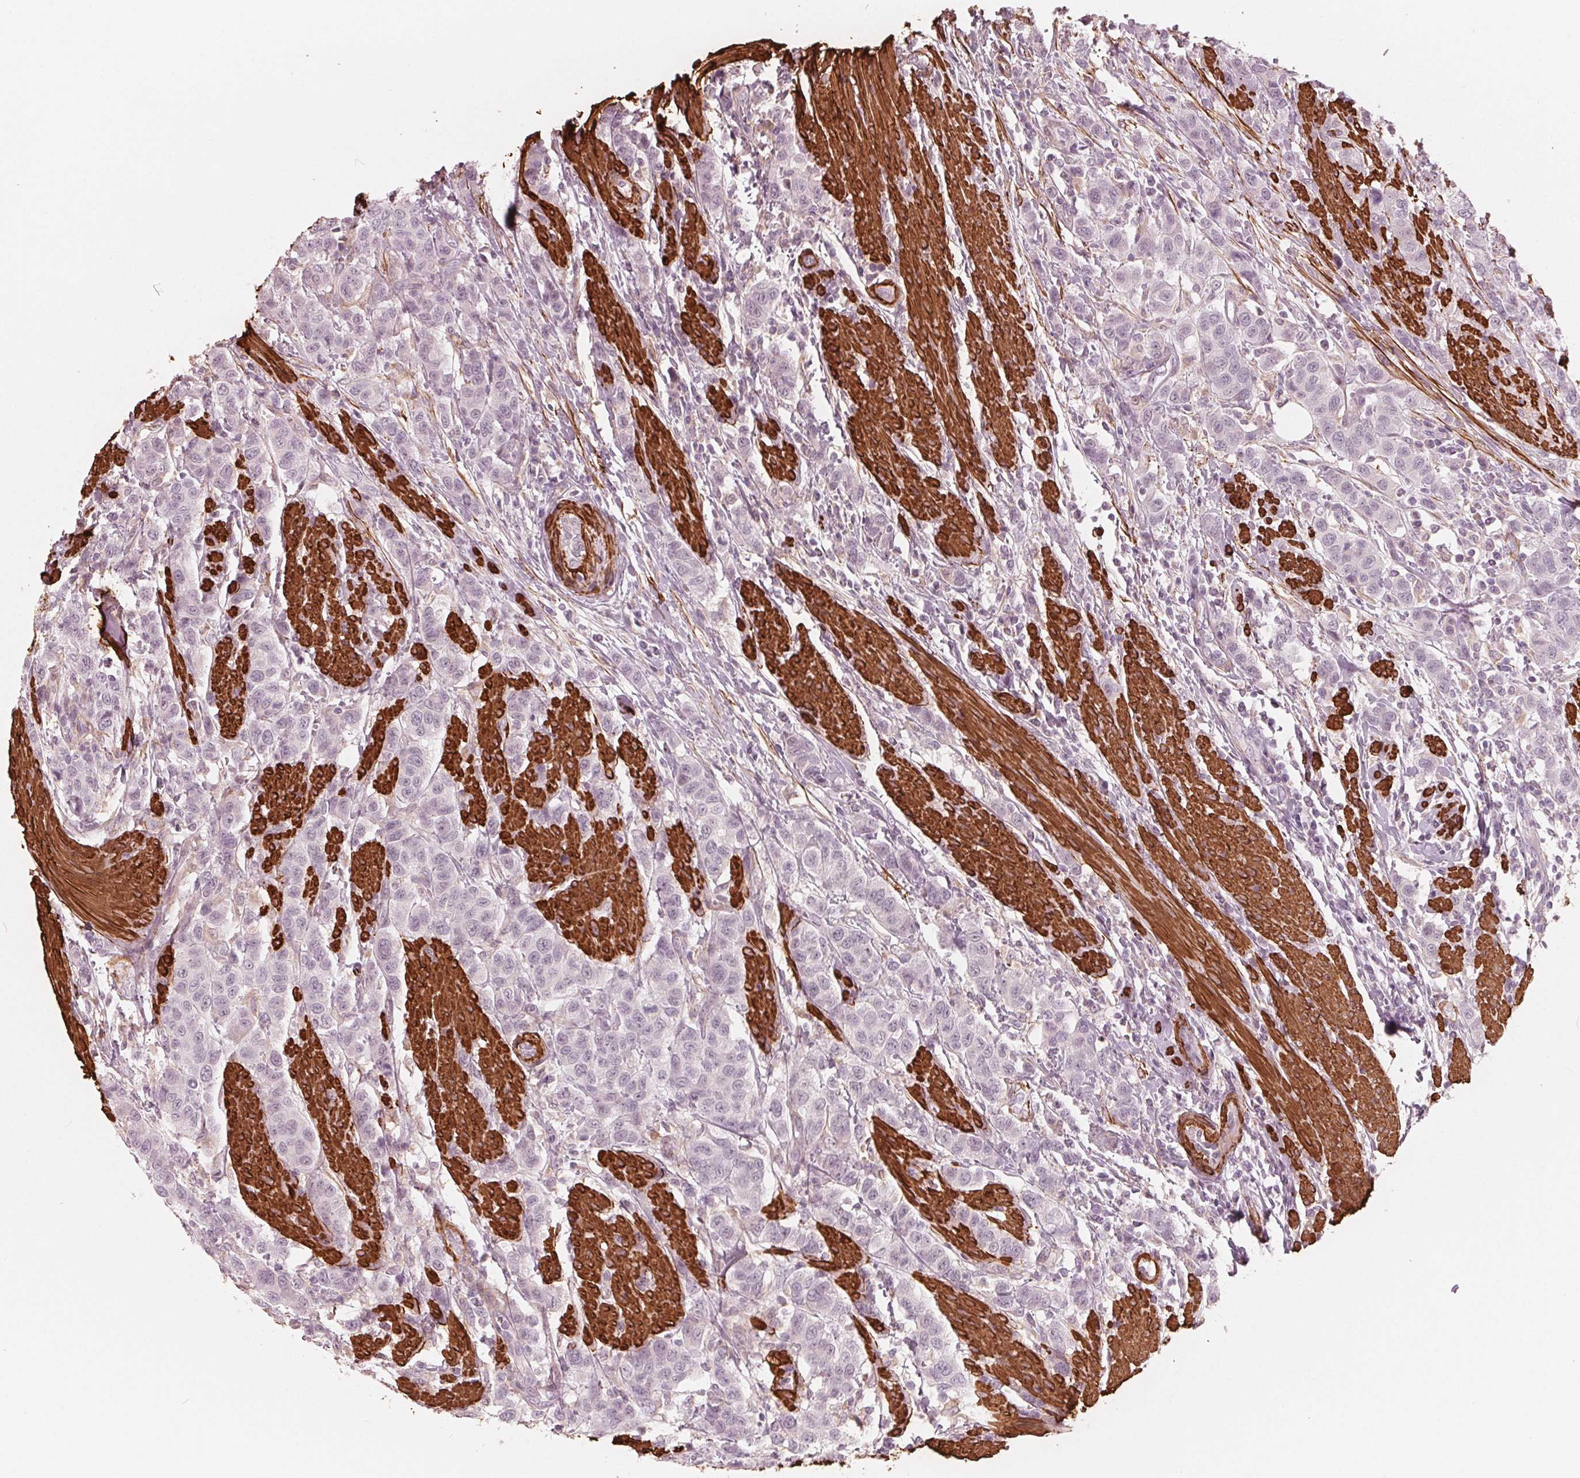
{"staining": {"intensity": "negative", "quantity": "none", "location": "none"}, "tissue": "urothelial cancer", "cell_type": "Tumor cells", "image_type": "cancer", "snomed": [{"axis": "morphology", "description": "Urothelial carcinoma, High grade"}, {"axis": "topography", "description": "Urinary bladder"}], "caption": "Human high-grade urothelial carcinoma stained for a protein using immunohistochemistry (IHC) reveals no staining in tumor cells.", "gene": "MIER3", "patient": {"sex": "female", "age": 58}}